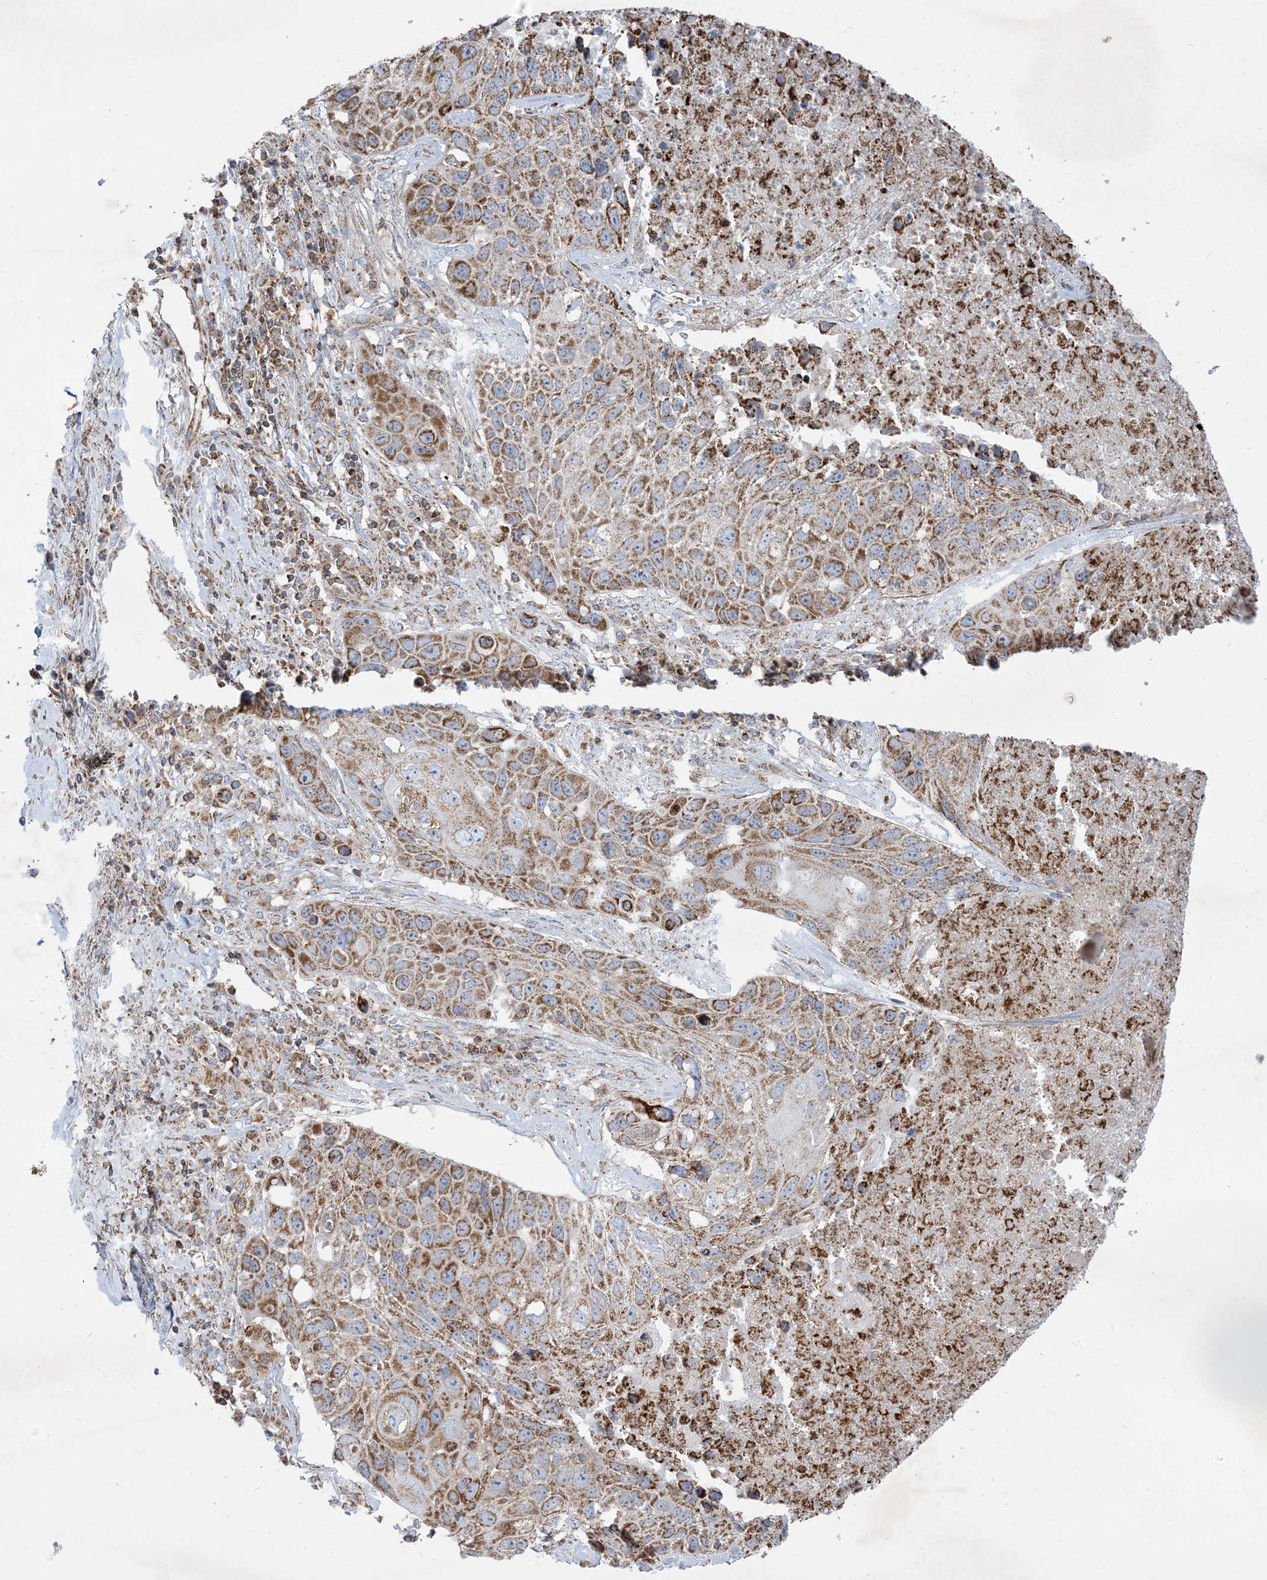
{"staining": {"intensity": "moderate", "quantity": ">75%", "location": "cytoplasmic/membranous"}, "tissue": "lung cancer", "cell_type": "Tumor cells", "image_type": "cancer", "snomed": [{"axis": "morphology", "description": "Squamous cell carcinoma, NOS"}, {"axis": "topography", "description": "Lung"}], "caption": "Immunohistochemical staining of human lung cancer reveals medium levels of moderate cytoplasmic/membranous protein staining in about >75% of tumor cells.", "gene": "BEND4", "patient": {"sex": "male", "age": 61}}